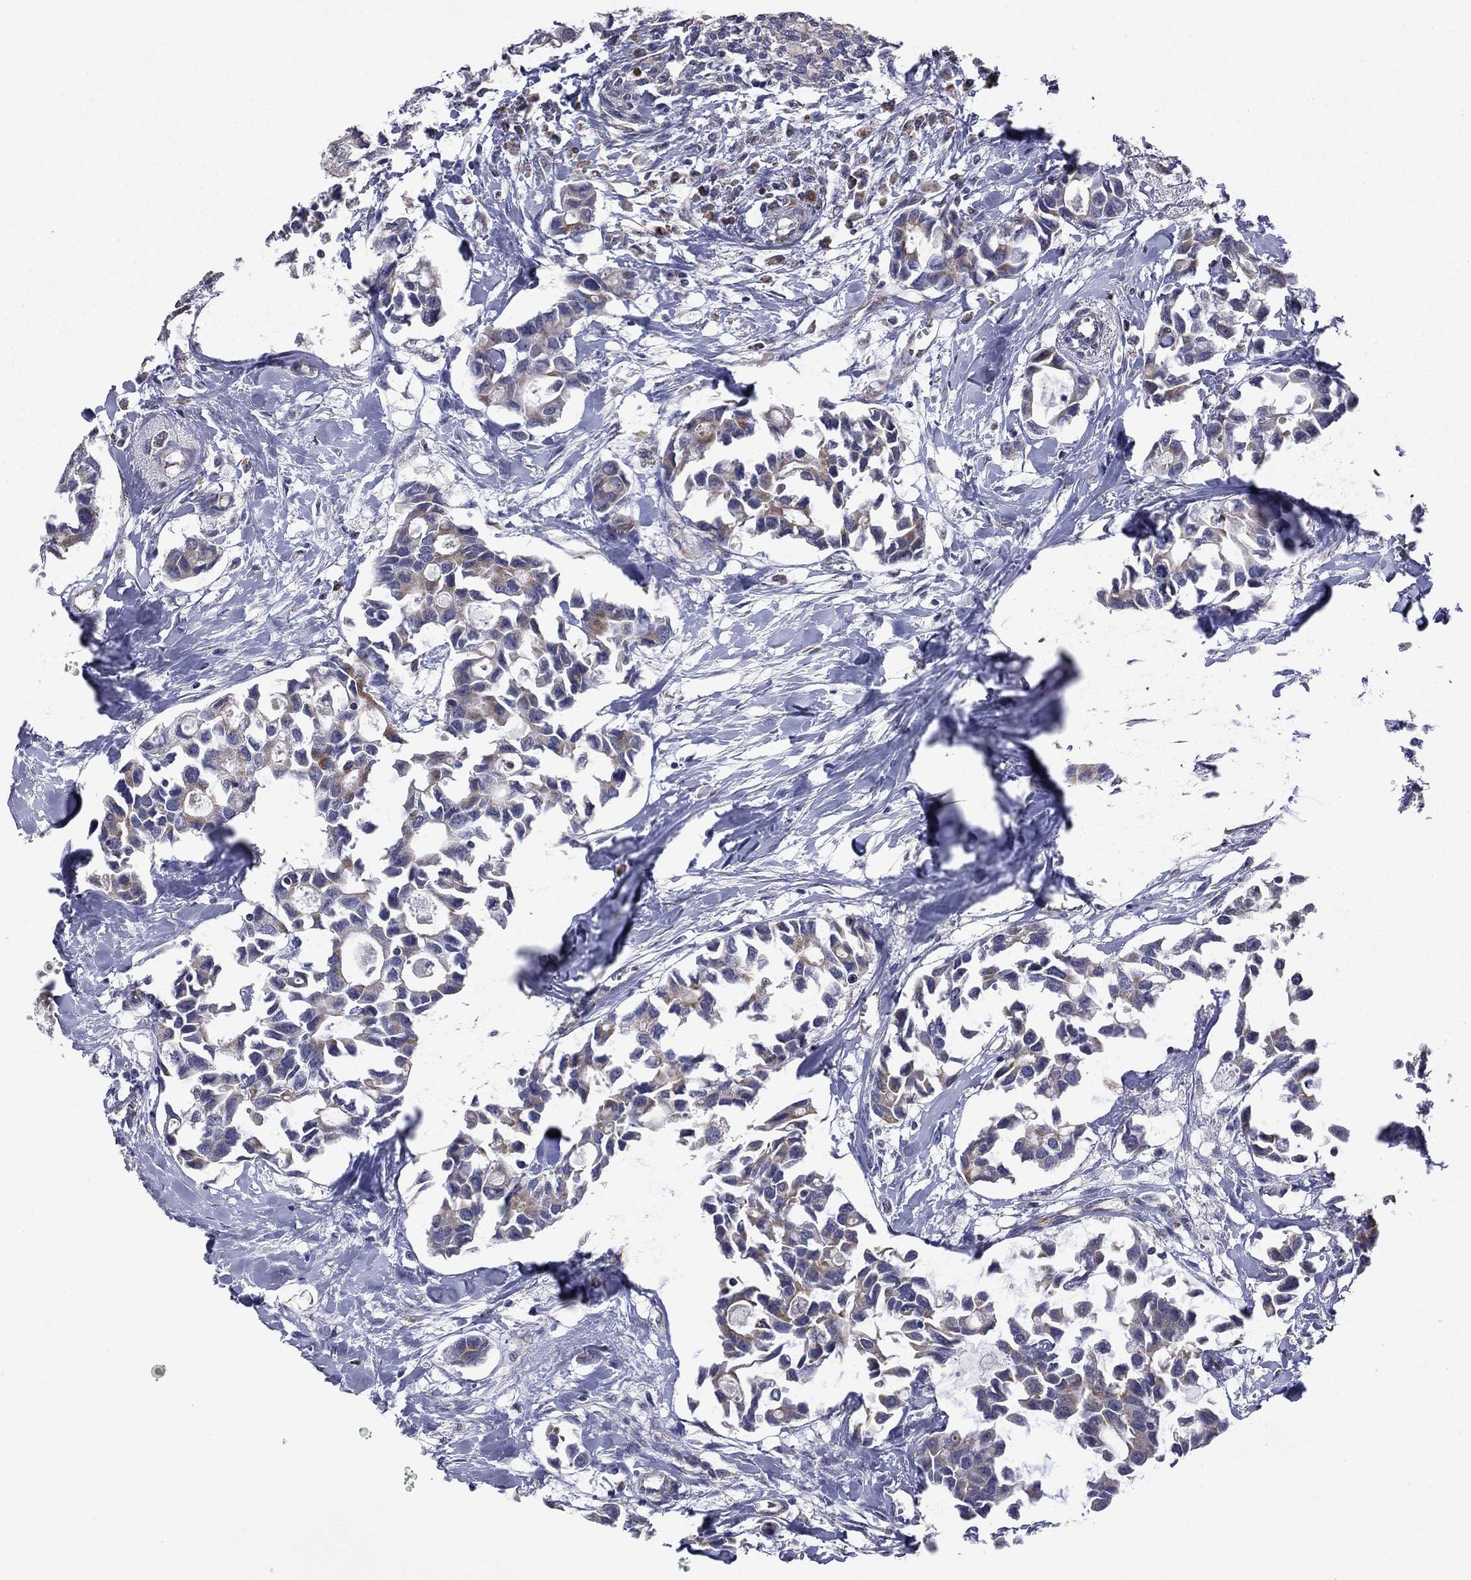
{"staining": {"intensity": "moderate", "quantity": ">75%", "location": "cytoplasmic/membranous"}, "tissue": "breast cancer", "cell_type": "Tumor cells", "image_type": "cancer", "snomed": [{"axis": "morphology", "description": "Duct carcinoma"}, {"axis": "topography", "description": "Breast"}], "caption": "Breast cancer (invasive ductal carcinoma) stained for a protein reveals moderate cytoplasmic/membranous positivity in tumor cells.", "gene": "NDUFB1", "patient": {"sex": "female", "age": 83}}